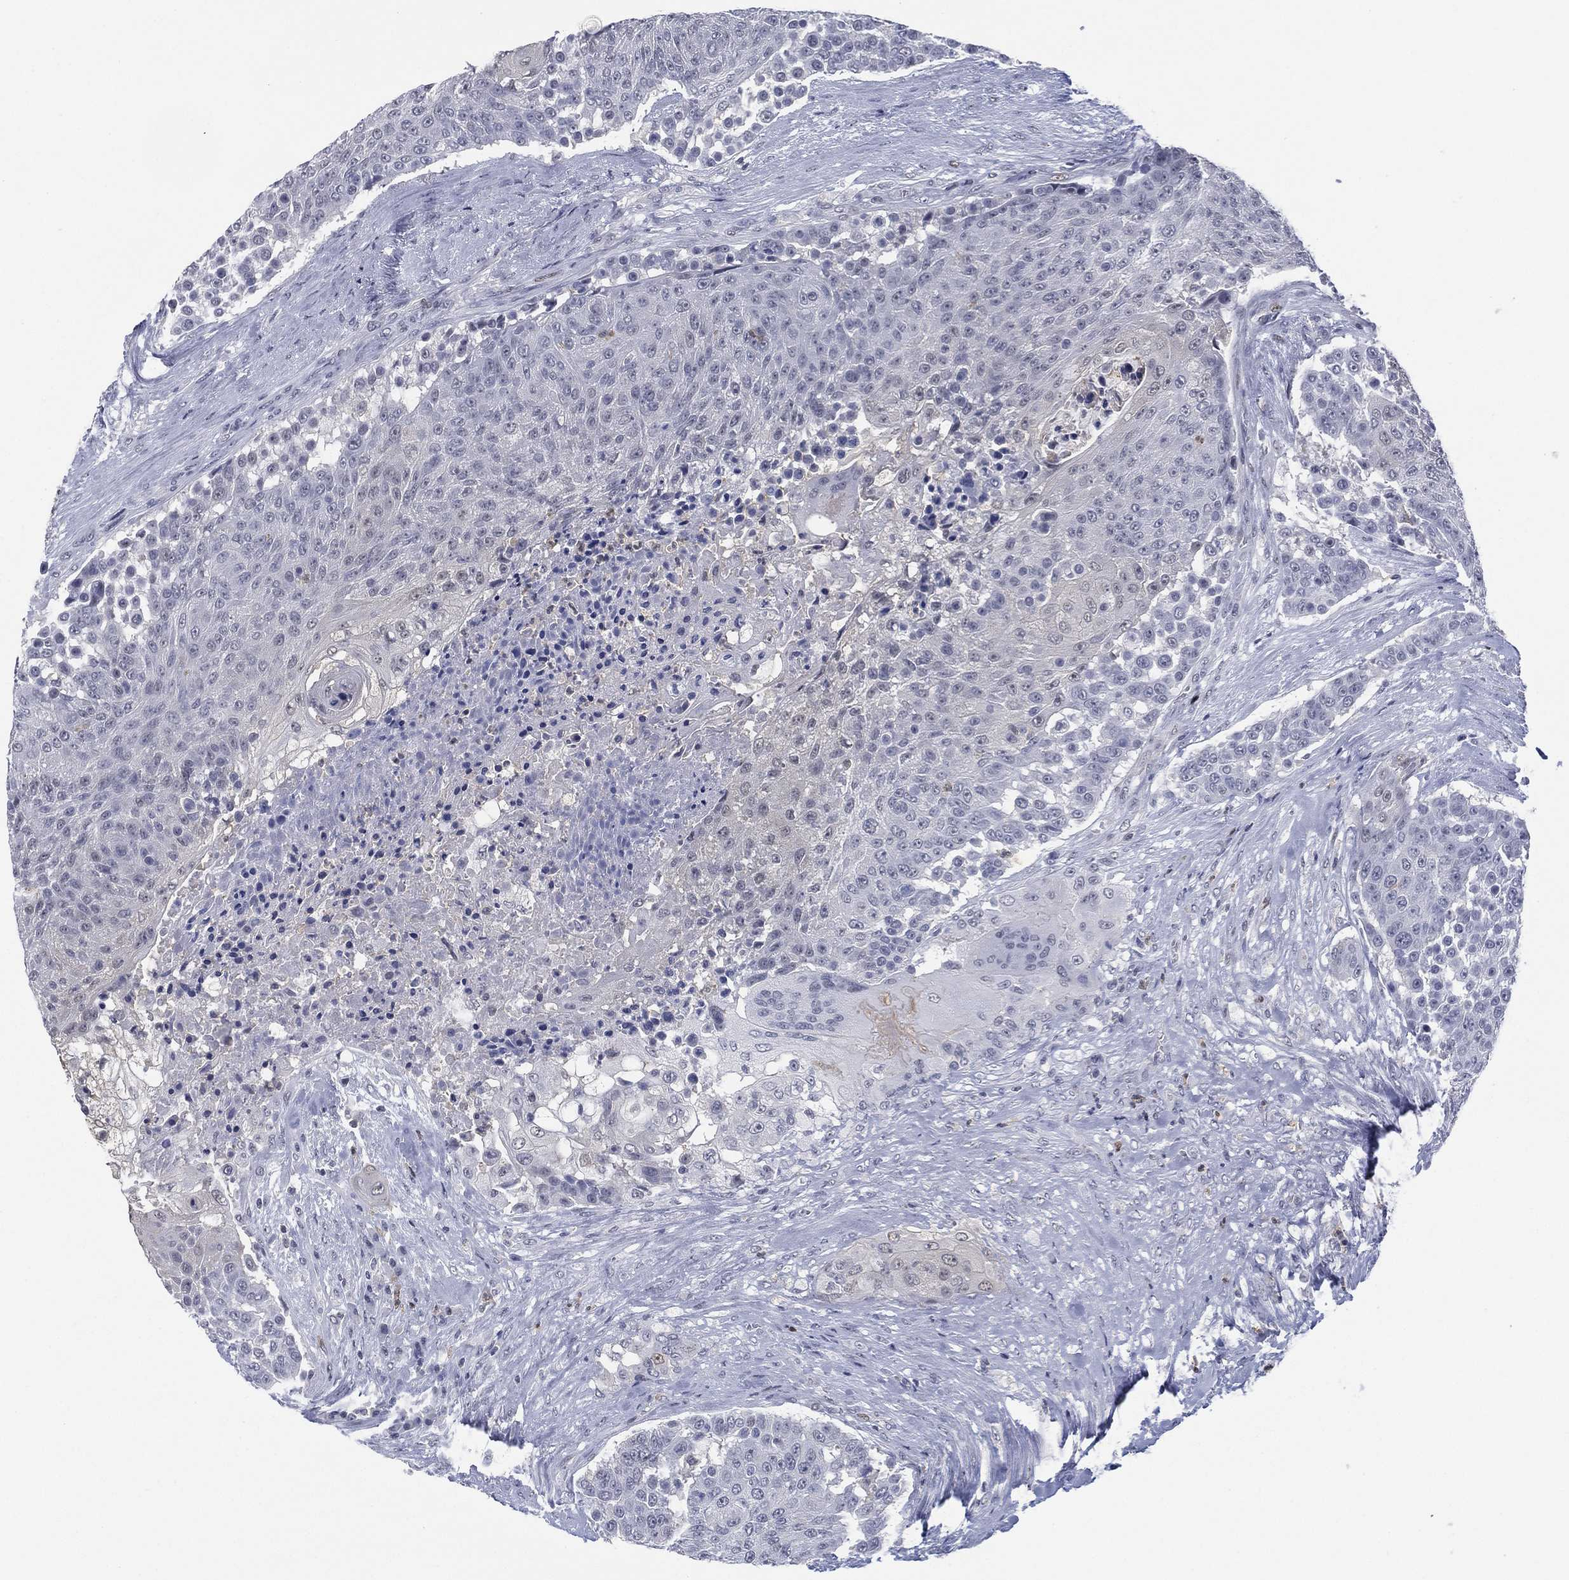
{"staining": {"intensity": "negative", "quantity": "none", "location": "none"}, "tissue": "urothelial cancer", "cell_type": "Tumor cells", "image_type": "cancer", "snomed": [{"axis": "morphology", "description": "Urothelial carcinoma, High grade"}, {"axis": "topography", "description": "Urinary bladder"}], "caption": "A high-resolution photomicrograph shows IHC staining of urothelial cancer, which reveals no significant staining in tumor cells.", "gene": "ZNF711", "patient": {"sex": "female", "age": 63}}